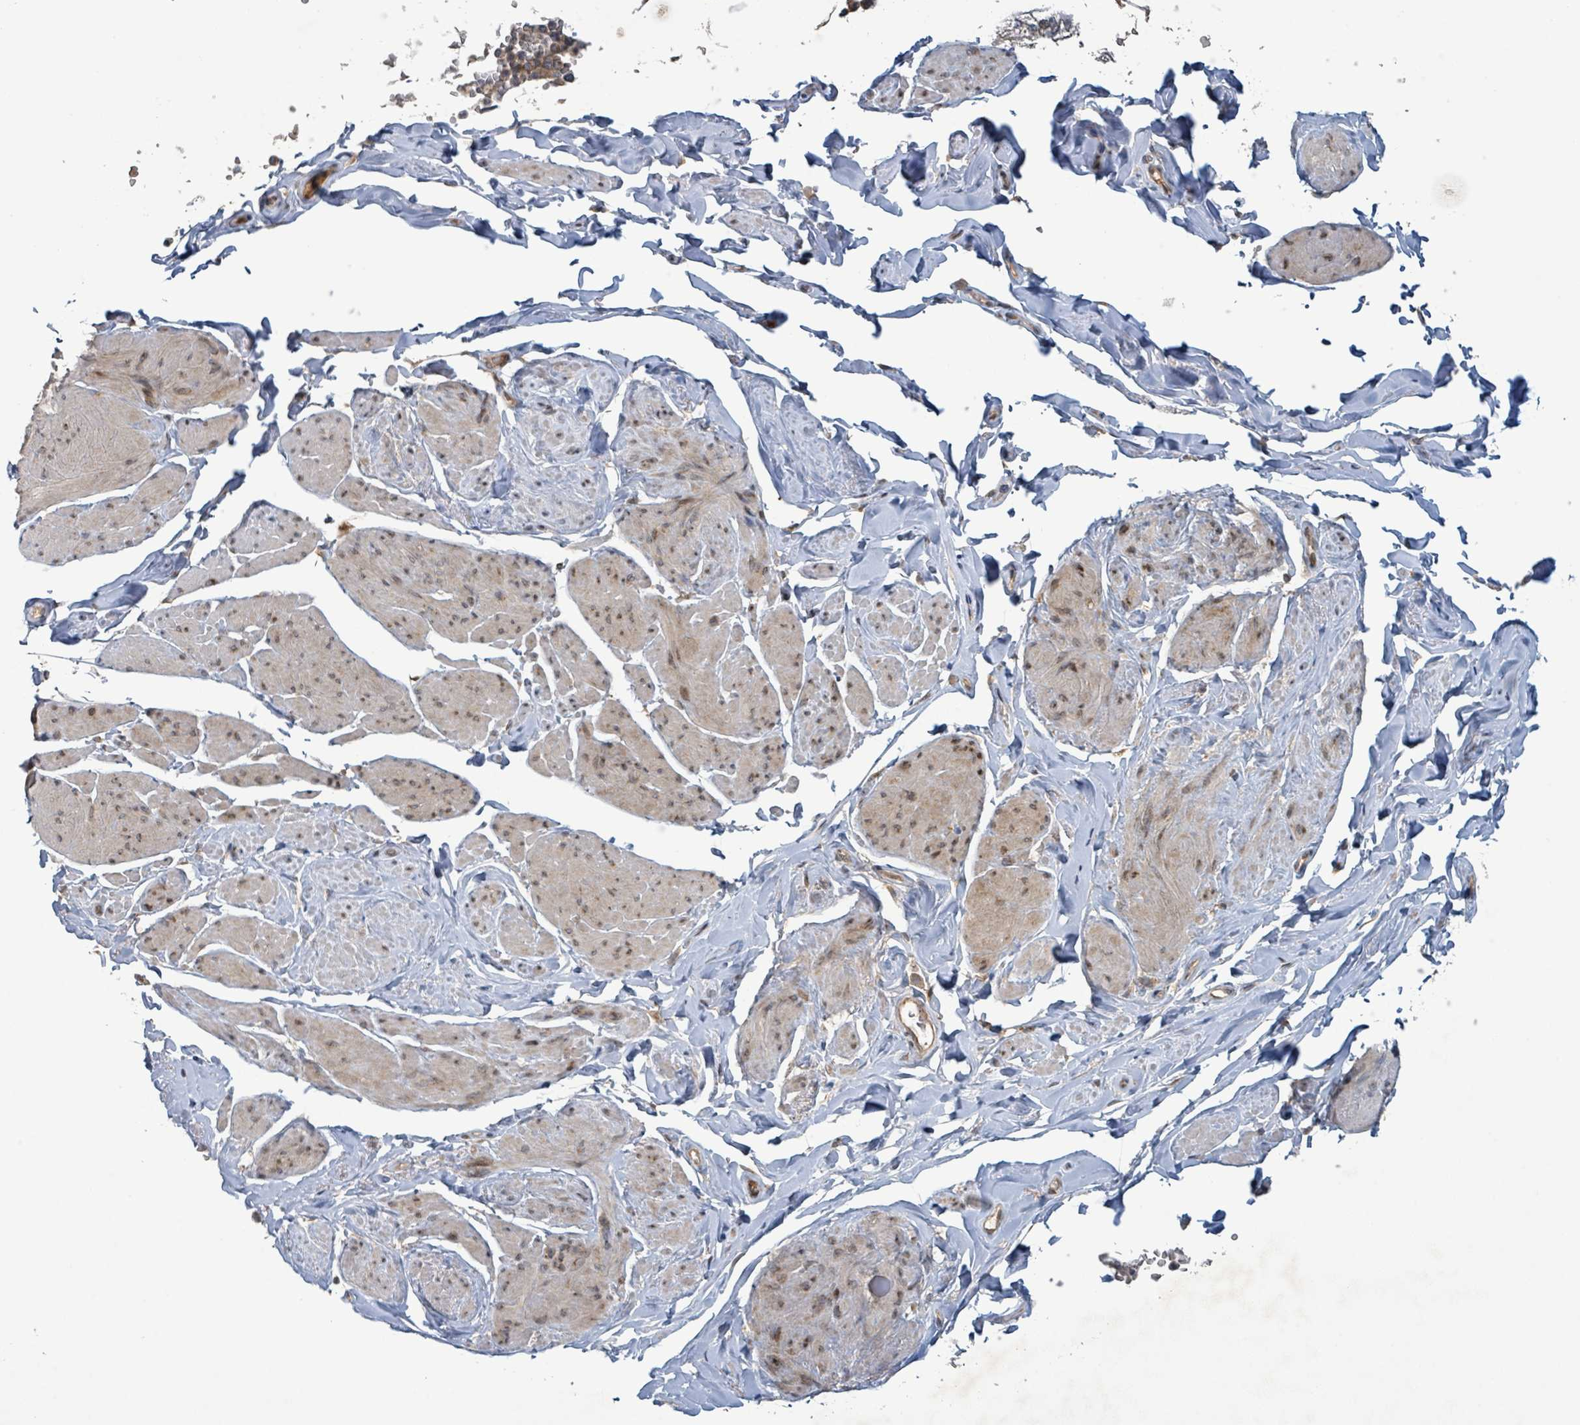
{"staining": {"intensity": "moderate", "quantity": "25%-75%", "location": "cytoplasmic/membranous,nuclear"}, "tissue": "smooth muscle", "cell_type": "Smooth muscle cells", "image_type": "normal", "snomed": [{"axis": "morphology", "description": "Normal tissue, NOS"}, {"axis": "topography", "description": "Smooth muscle"}, {"axis": "topography", "description": "Peripheral nerve tissue"}], "caption": "A brown stain shows moderate cytoplasmic/membranous,nuclear expression of a protein in smooth muscle cells of normal smooth muscle.", "gene": "OR51E1", "patient": {"sex": "male", "age": 69}}